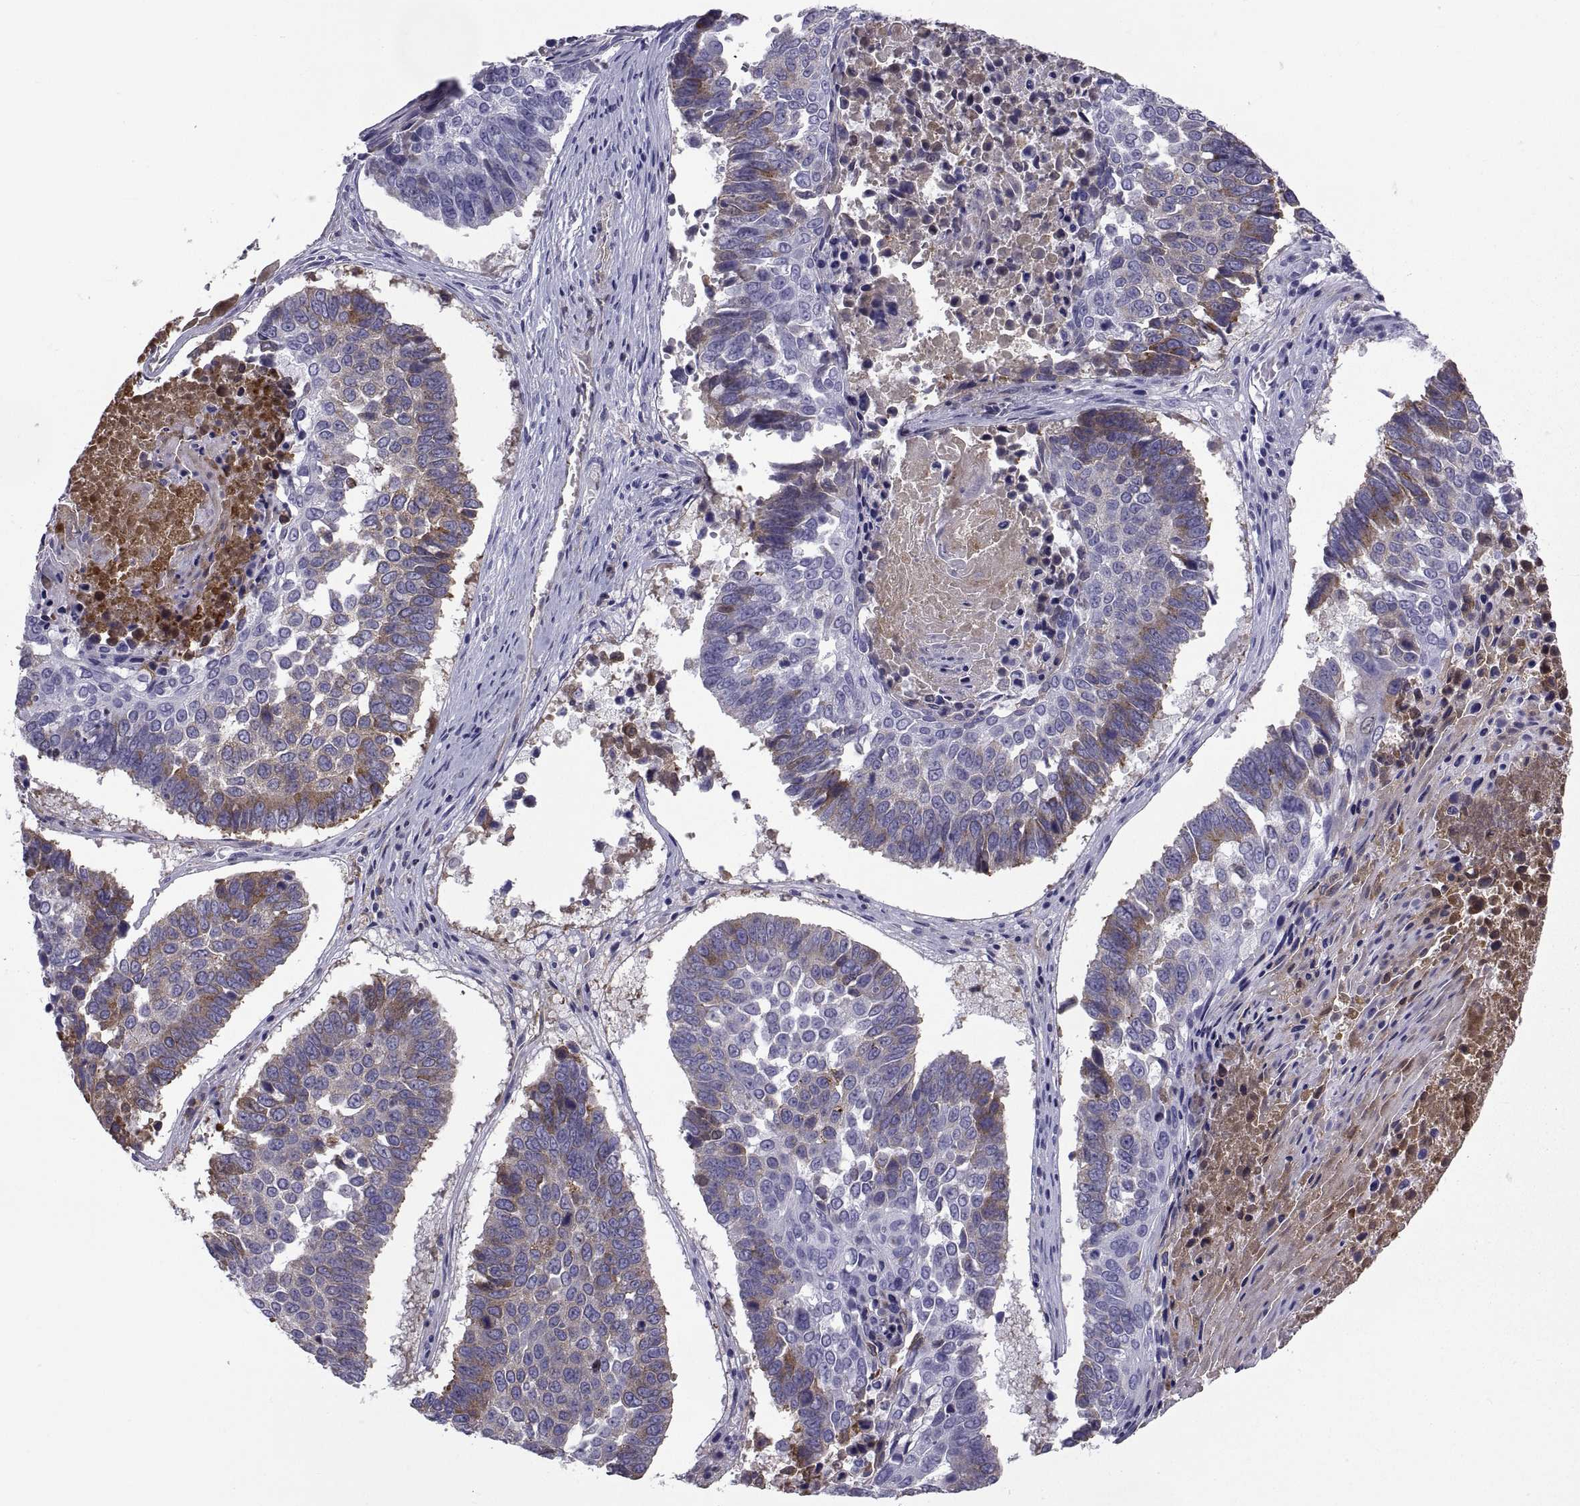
{"staining": {"intensity": "moderate", "quantity": "25%-75%", "location": "cytoplasmic/membranous"}, "tissue": "lung cancer", "cell_type": "Tumor cells", "image_type": "cancer", "snomed": [{"axis": "morphology", "description": "Squamous cell carcinoma, NOS"}, {"axis": "topography", "description": "Lung"}], "caption": "Protein staining demonstrates moderate cytoplasmic/membranous staining in approximately 25%-75% of tumor cells in squamous cell carcinoma (lung). (DAB (3,3'-diaminobenzidine) = brown stain, brightfield microscopy at high magnification).", "gene": "NPTX2", "patient": {"sex": "male", "age": 73}}